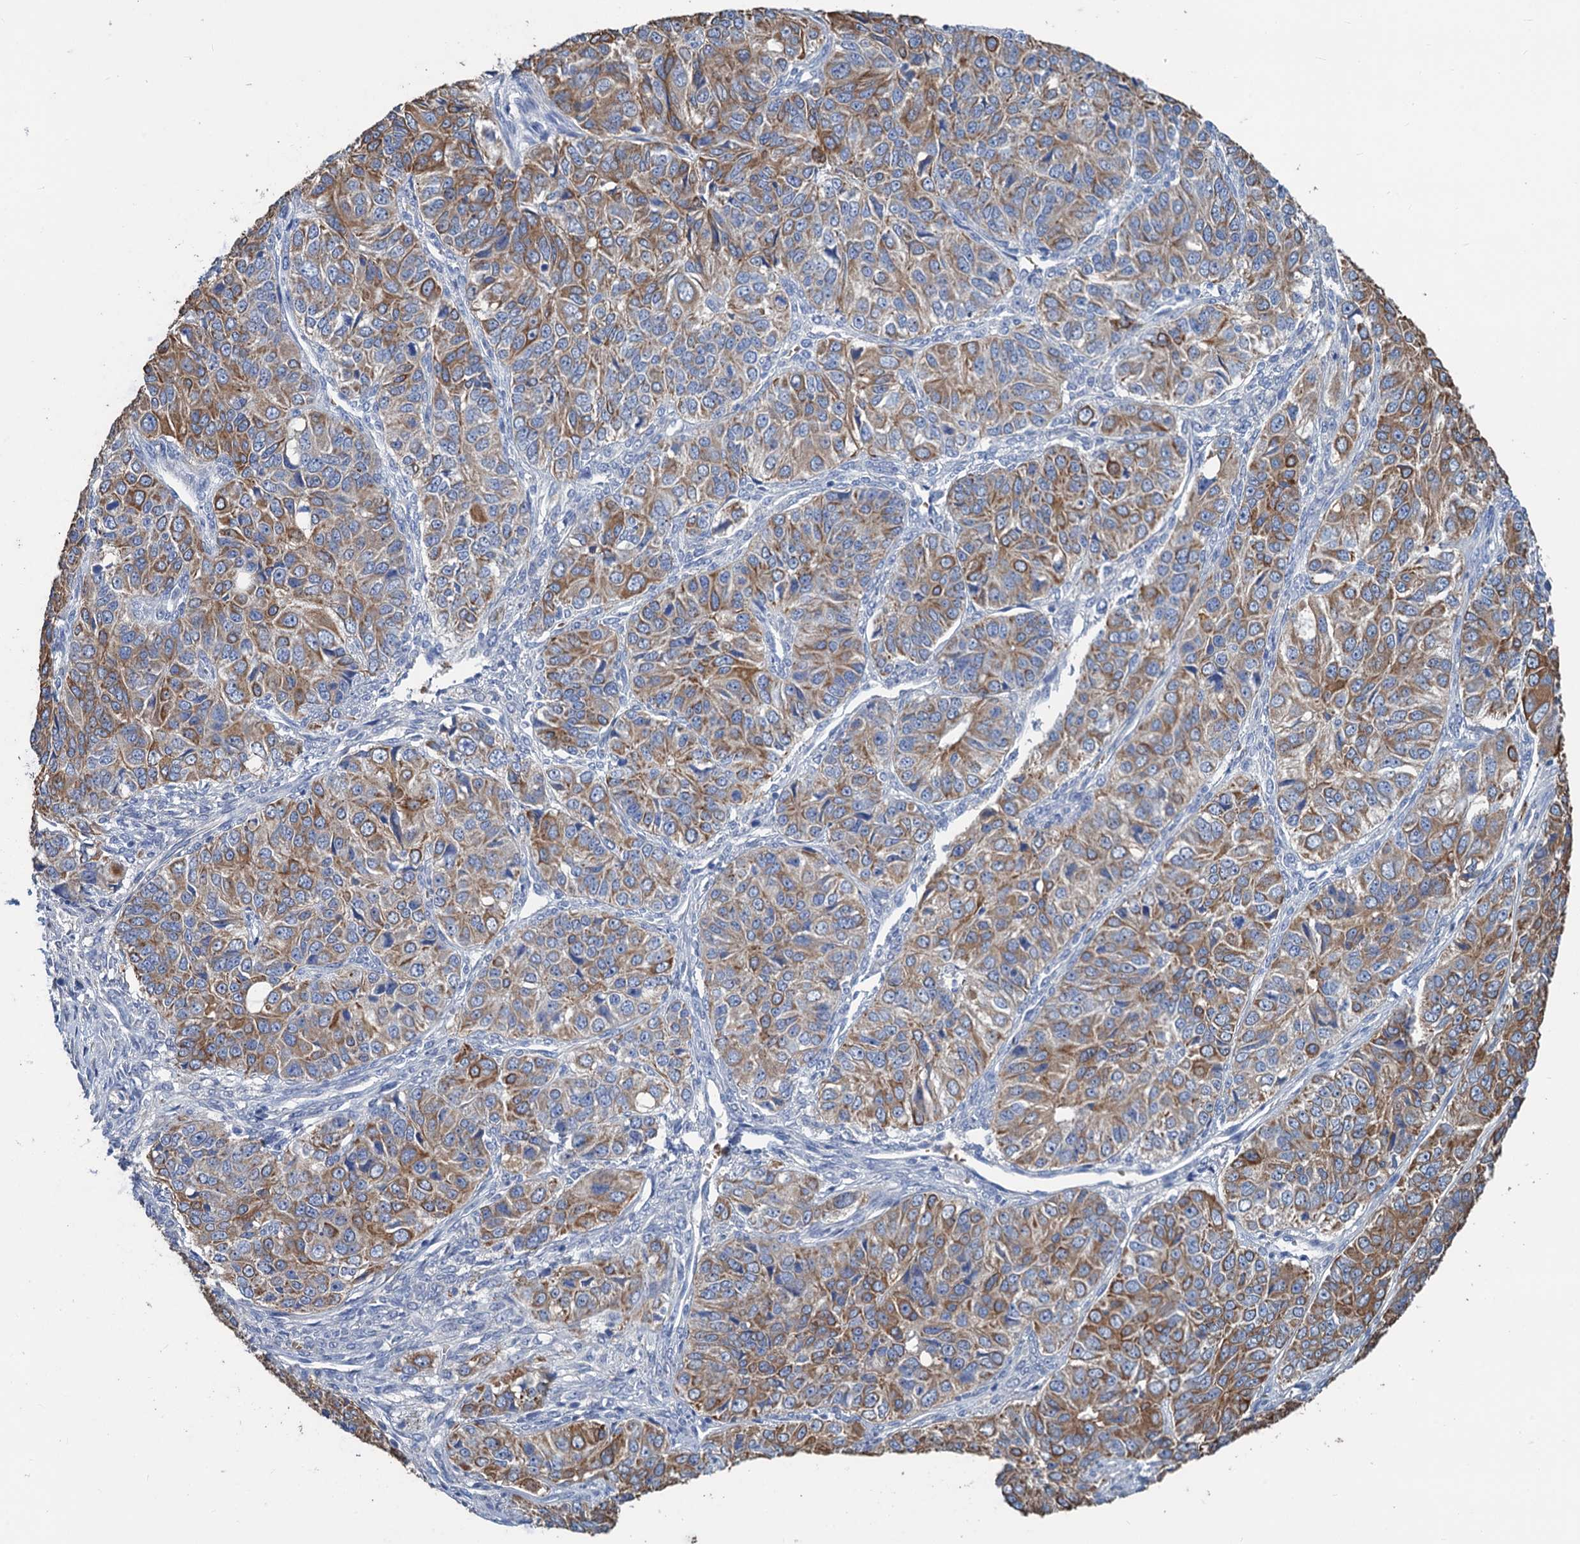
{"staining": {"intensity": "moderate", "quantity": ">75%", "location": "cytoplasmic/membranous"}, "tissue": "ovarian cancer", "cell_type": "Tumor cells", "image_type": "cancer", "snomed": [{"axis": "morphology", "description": "Carcinoma, endometroid"}, {"axis": "topography", "description": "Ovary"}], "caption": "There is medium levels of moderate cytoplasmic/membranous positivity in tumor cells of ovarian cancer, as demonstrated by immunohistochemical staining (brown color).", "gene": "SMCO3", "patient": {"sex": "female", "age": 51}}